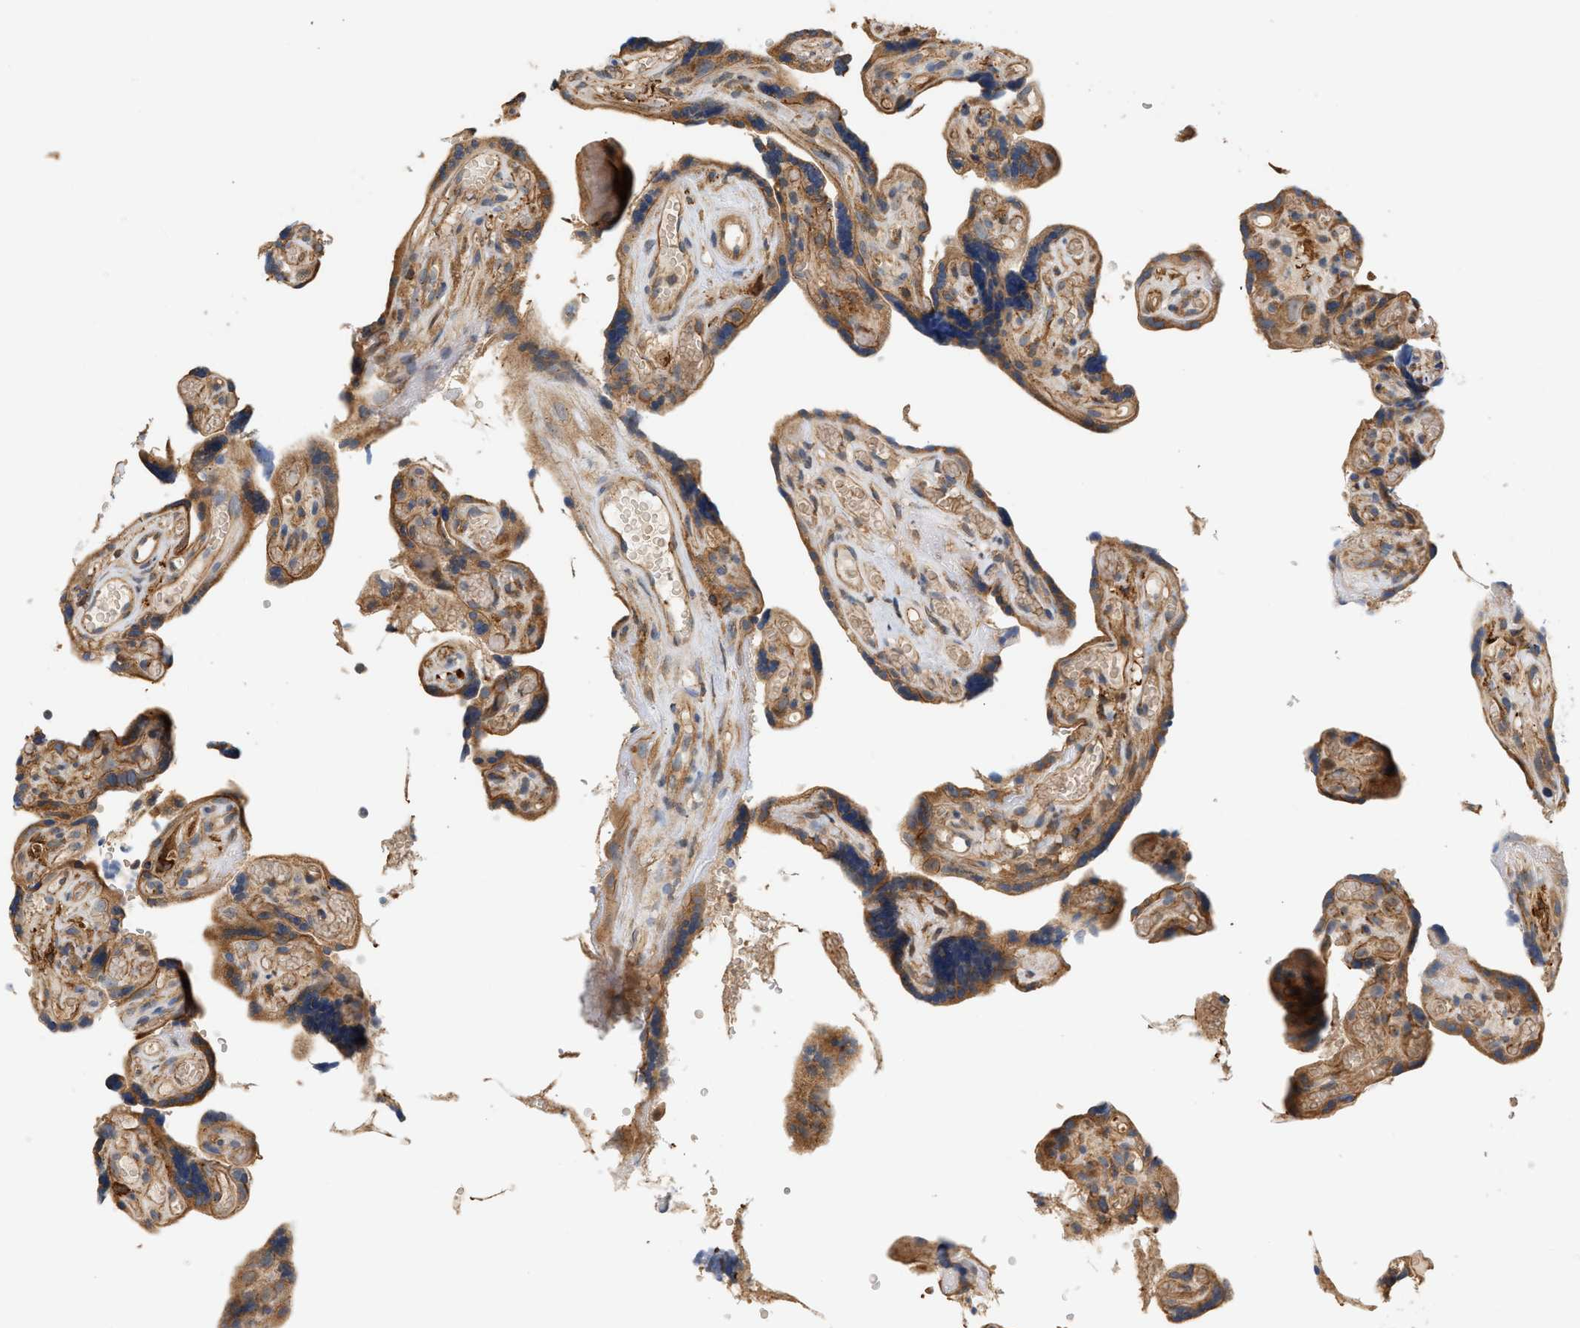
{"staining": {"intensity": "weak", "quantity": ">75%", "location": "cytoplasmic/membranous"}, "tissue": "placenta", "cell_type": "Decidual cells", "image_type": "normal", "snomed": [{"axis": "morphology", "description": "Normal tissue, NOS"}, {"axis": "topography", "description": "Placenta"}], "caption": "Immunohistochemistry photomicrograph of unremarkable placenta stained for a protein (brown), which demonstrates low levels of weak cytoplasmic/membranous expression in approximately >75% of decidual cells.", "gene": "CTXN1", "patient": {"sex": "female", "age": 30}}